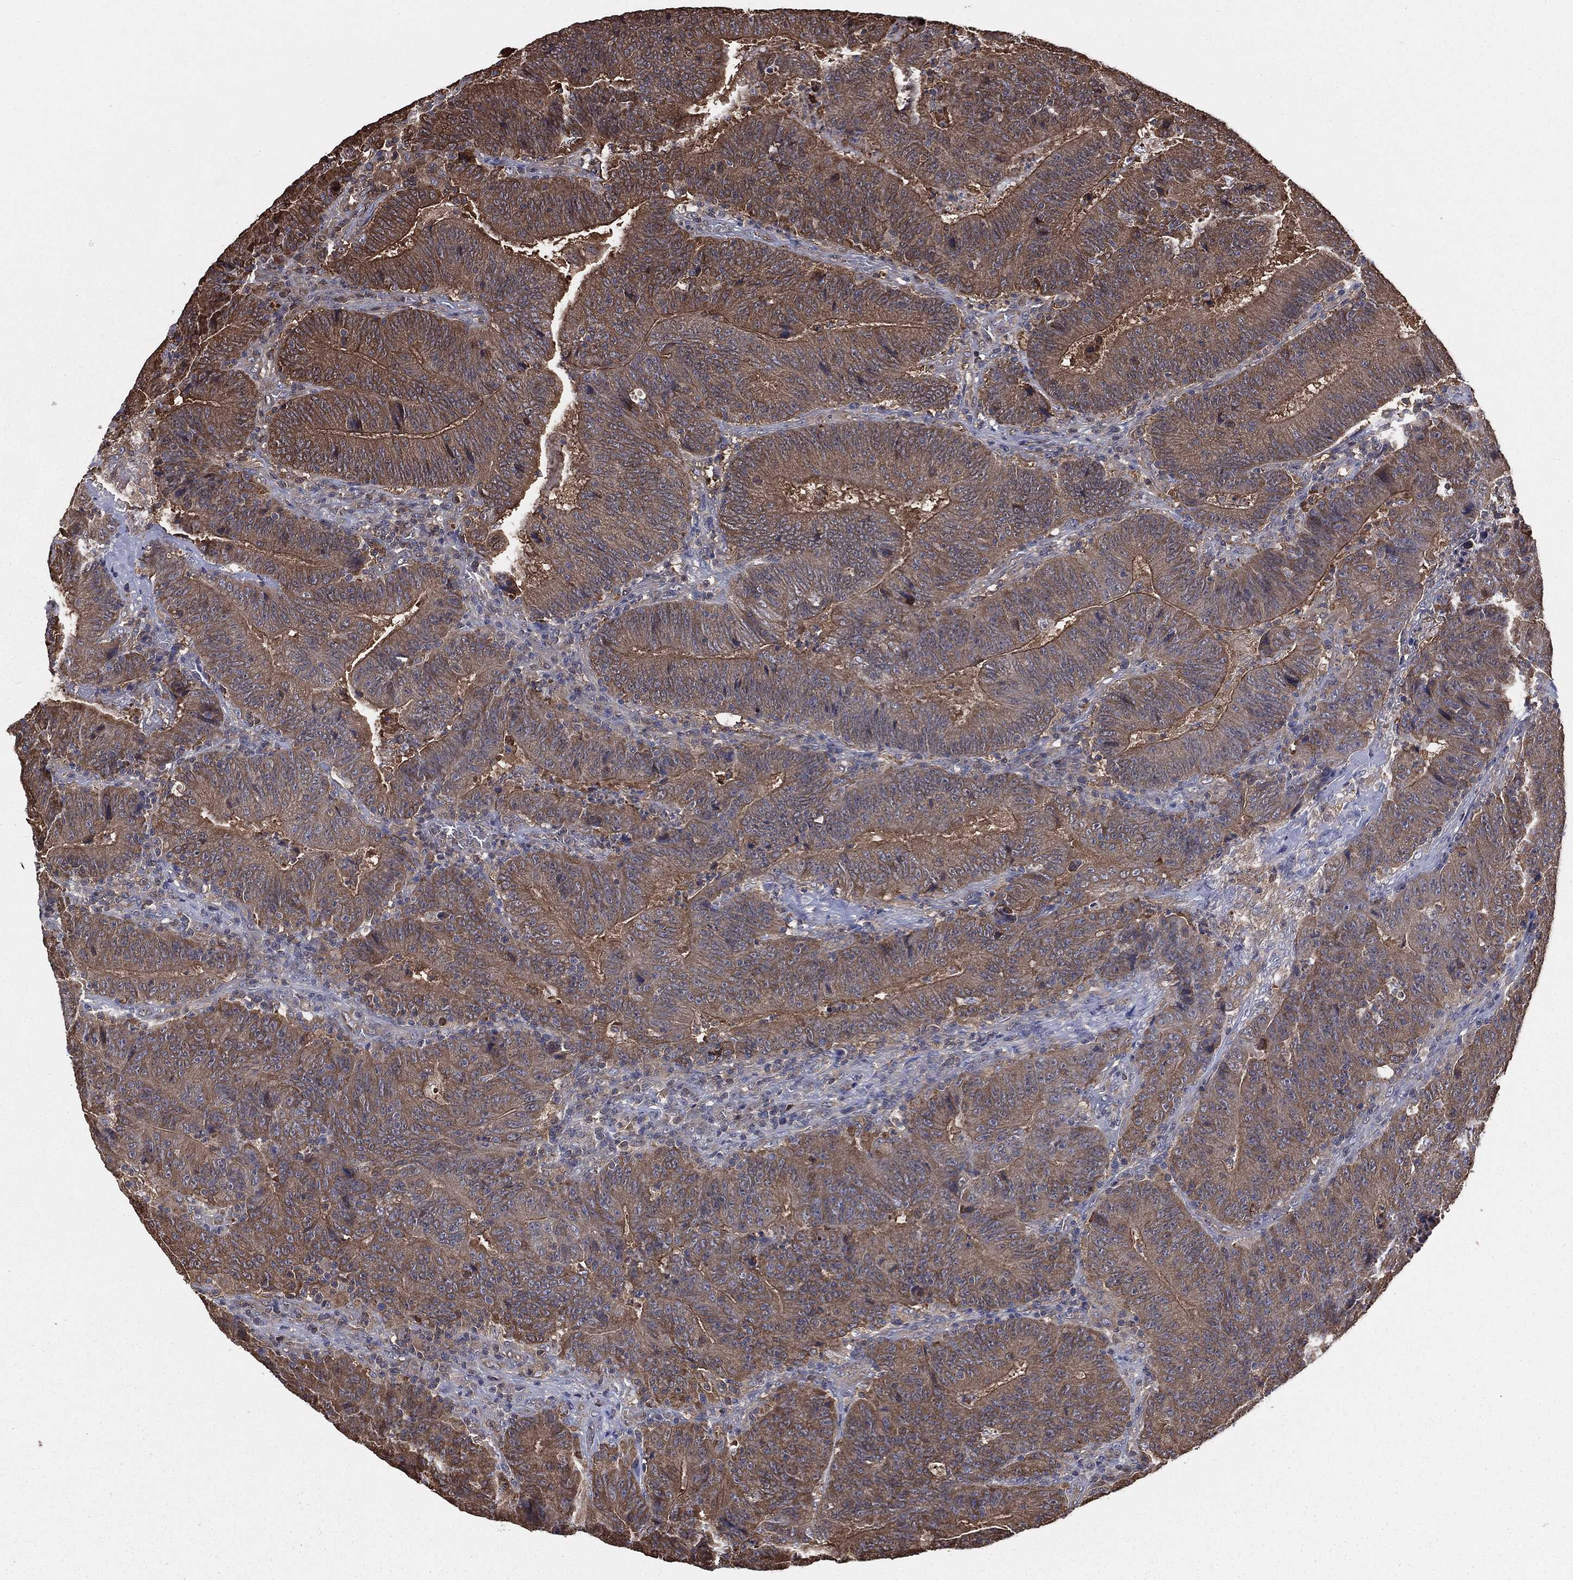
{"staining": {"intensity": "moderate", "quantity": "25%-75%", "location": "cytoplasmic/membranous"}, "tissue": "colorectal cancer", "cell_type": "Tumor cells", "image_type": "cancer", "snomed": [{"axis": "morphology", "description": "Adenocarcinoma, NOS"}, {"axis": "topography", "description": "Colon"}], "caption": "Tumor cells display medium levels of moderate cytoplasmic/membranous expression in about 25%-75% of cells in adenocarcinoma (colorectal). The staining was performed using DAB to visualize the protein expression in brown, while the nuclei were stained in blue with hematoxylin (Magnification: 20x).", "gene": "TBC1D2", "patient": {"sex": "female", "age": 75}}